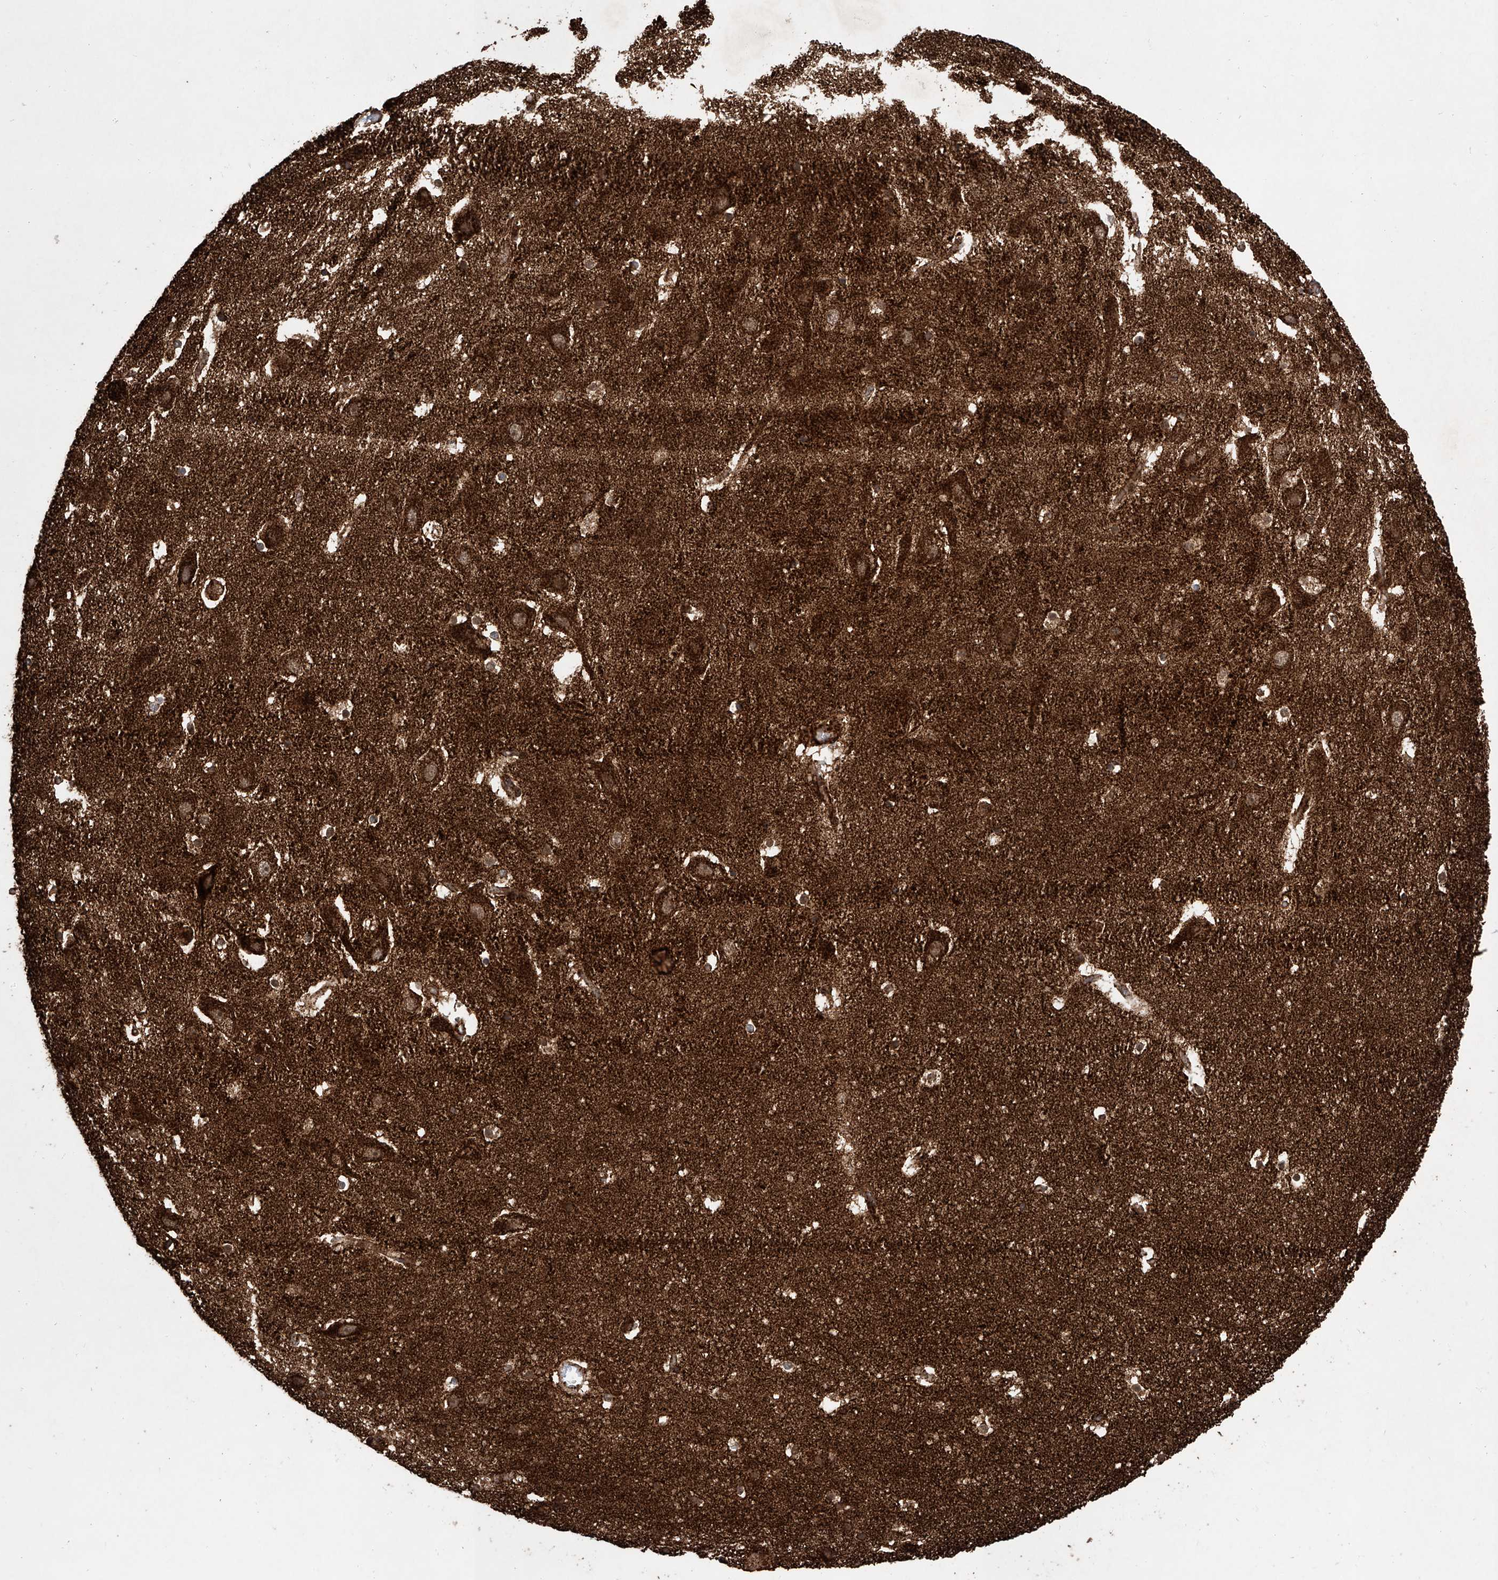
{"staining": {"intensity": "moderate", "quantity": ">75%", "location": "cytoplasmic/membranous"}, "tissue": "hippocampus", "cell_type": "Glial cells", "image_type": "normal", "snomed": [{"axis": "morphology", "description": "Normal tissue, NOS"}, {"axis": "topography", "description": "Hippocampus"}], "caption": "A histopathology image of human hippocampus stained for a protein displays moderate cytoplasmic/membranous brown staining in glial cells. The staining was performed using DAB (3,3'-diaminobenzidine), with brown indicating positive protein expression. Nuclei are stained blue with hematoxylin.", "gene": "PISD", "patient": {"sex": "female", "age": 52}}